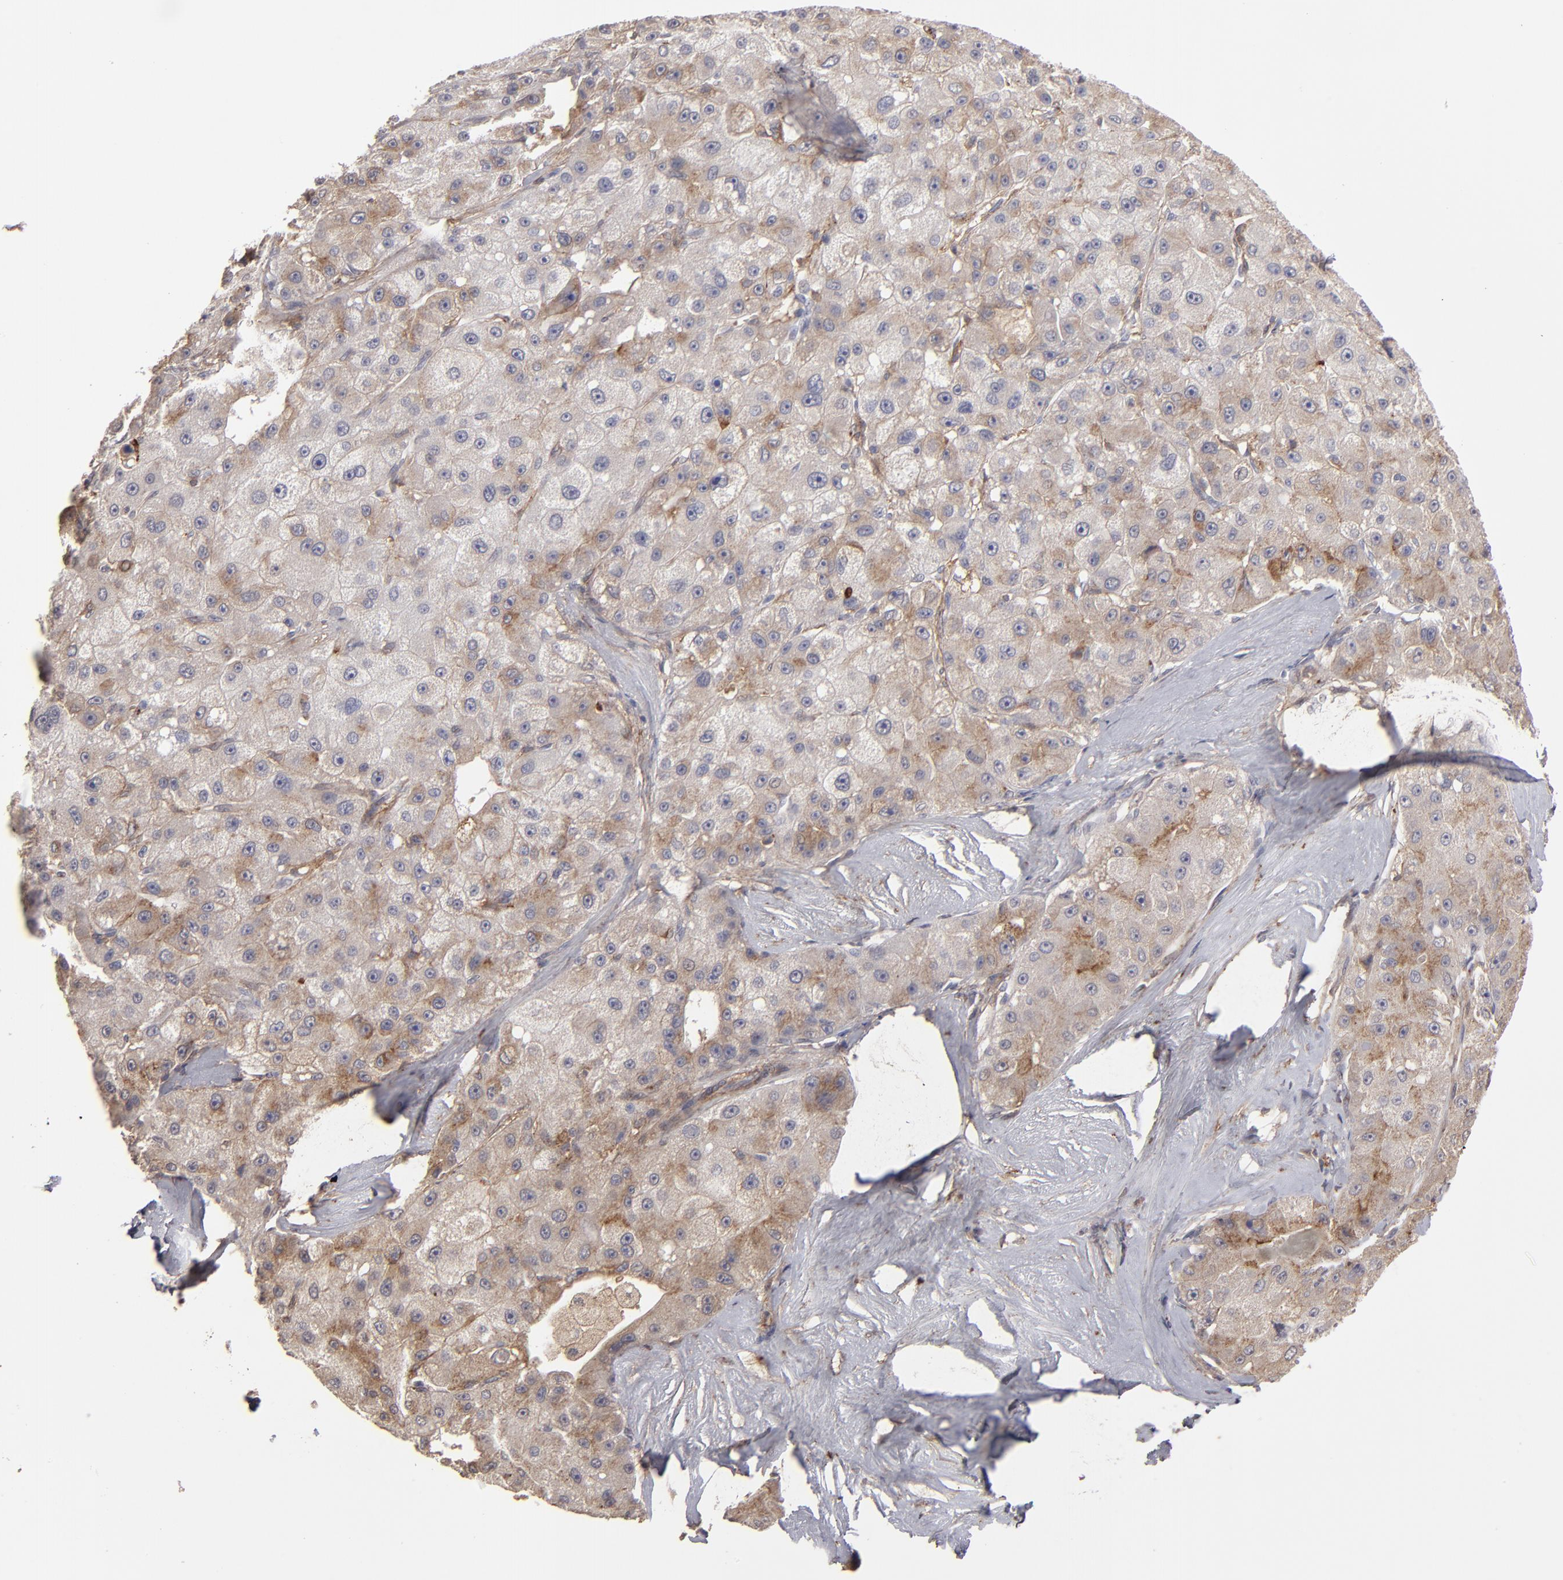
{"staining": {"intensity": "weak", "quantity": "25%-75%", "location": "cytoplasmic/membranous"}, "tissue": "liver cancer", "cell_type": "Tumor cells", "image_type": "cancer", "snomed": [{"axis": "morphology", "description": "Carcinoma, Hepatocellular, NOS"}, {"axis": "topography", "description": "Liver"}], "caption": "An IHC photomicrograph of tumor tissue is shown. Protein staining in brown shows weak cytoplasmic/membranous positivity in liver cancer (hepatocellular carcinoma) within tumor cells.", "gene": "ITGB5", "patient": {"sex": "male", "age": 80}}